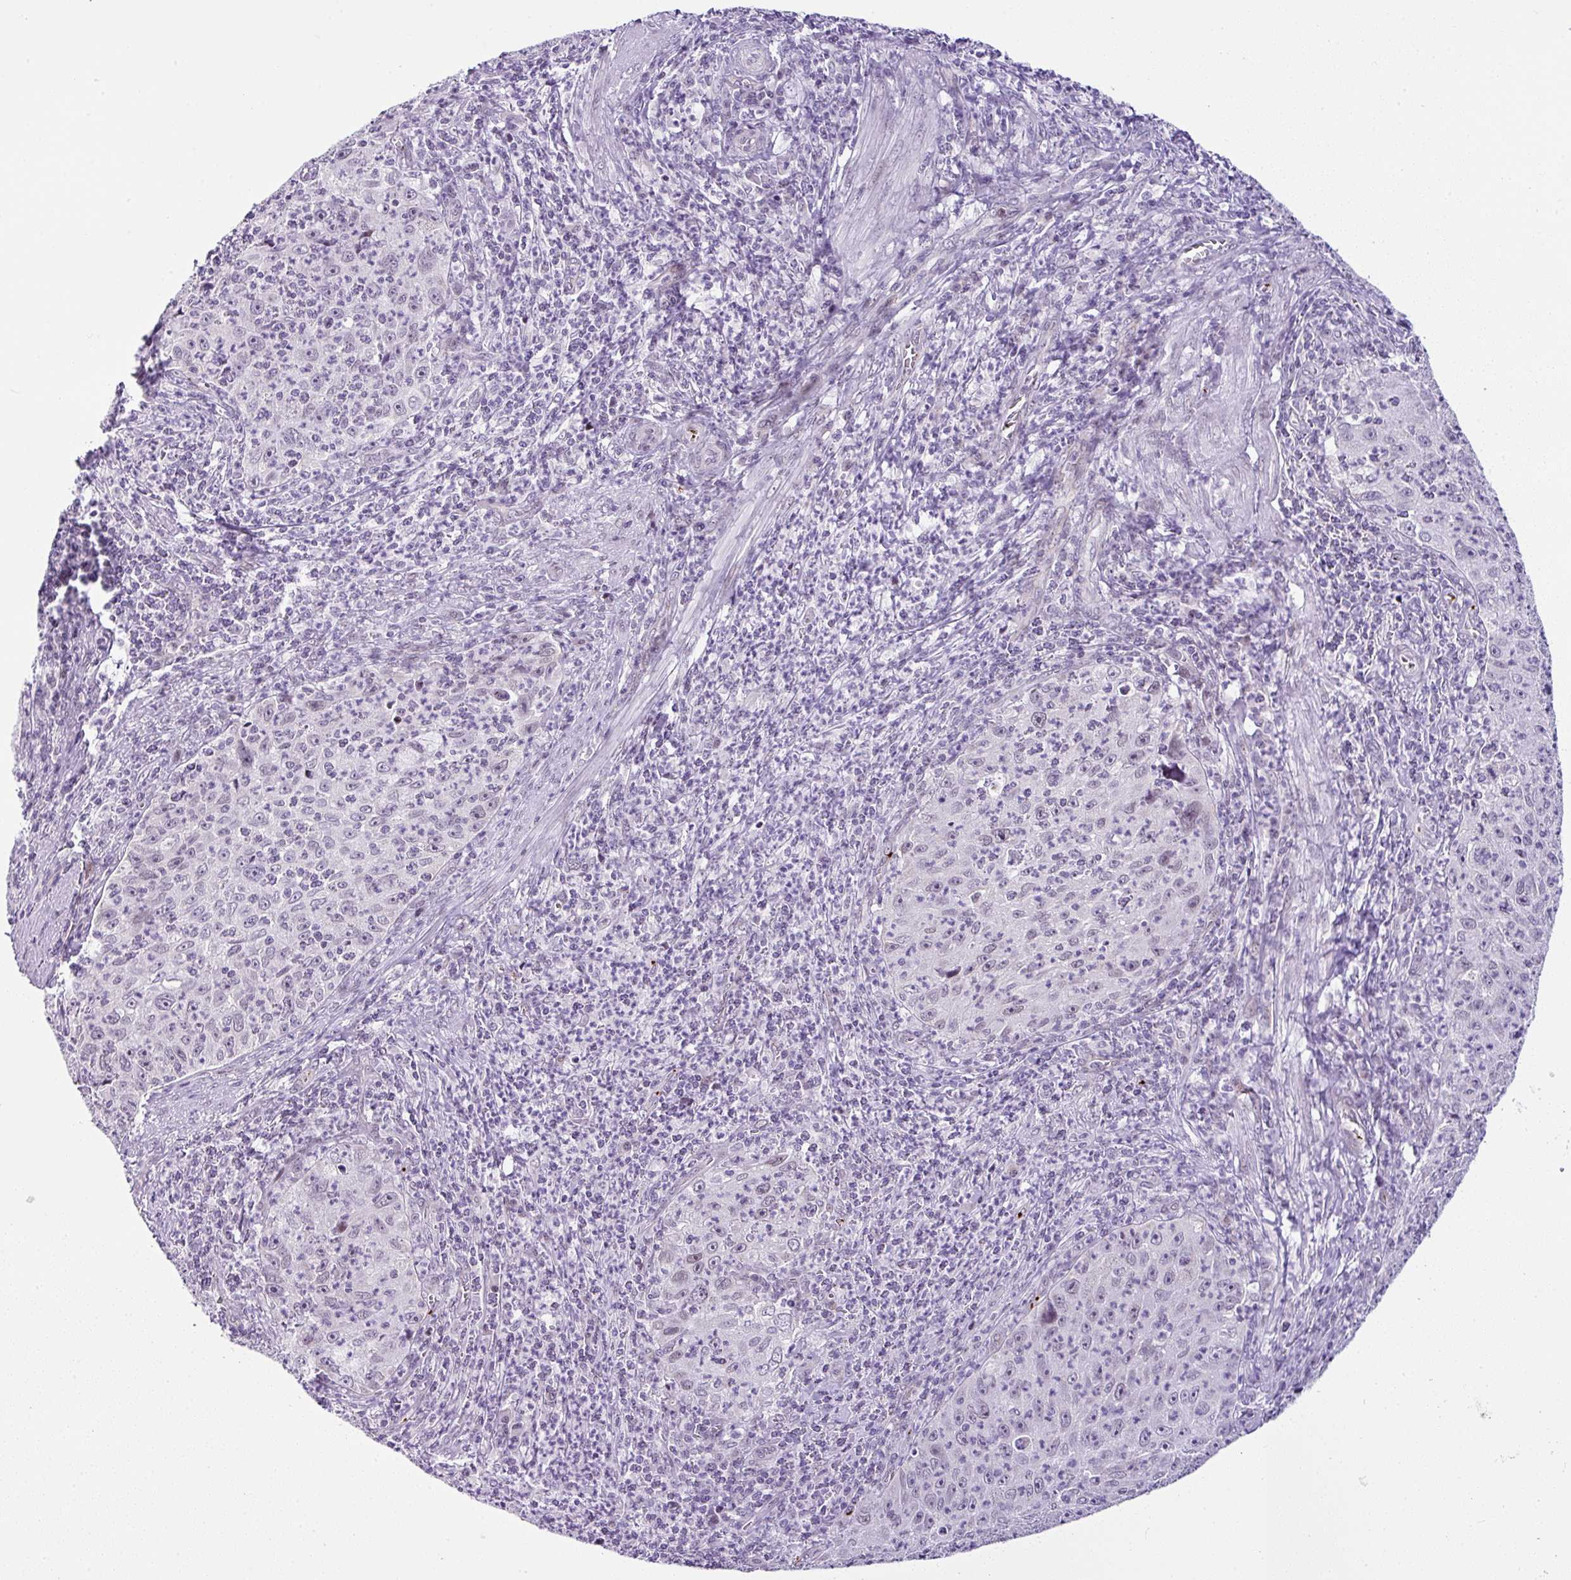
{"staining": {"intensity": "negative", "quantity": "none", "location": "none"}, "tissue": "cervical cancer", "cell_type": "Tumor cells", "image_type": "cancer", "snomed": [{"axis": "morphology", "description": "Squamous cell carcinoma, NOS"}, {"axis": "topography", "description": "Cervix"}], "caption": "The image shows no staining of tumor cells in cervical squamous cell carcinoma. Nuclei are stained in blue.", "gene": "CMTM5", "patient": {"sex": "female", "age": 30}}